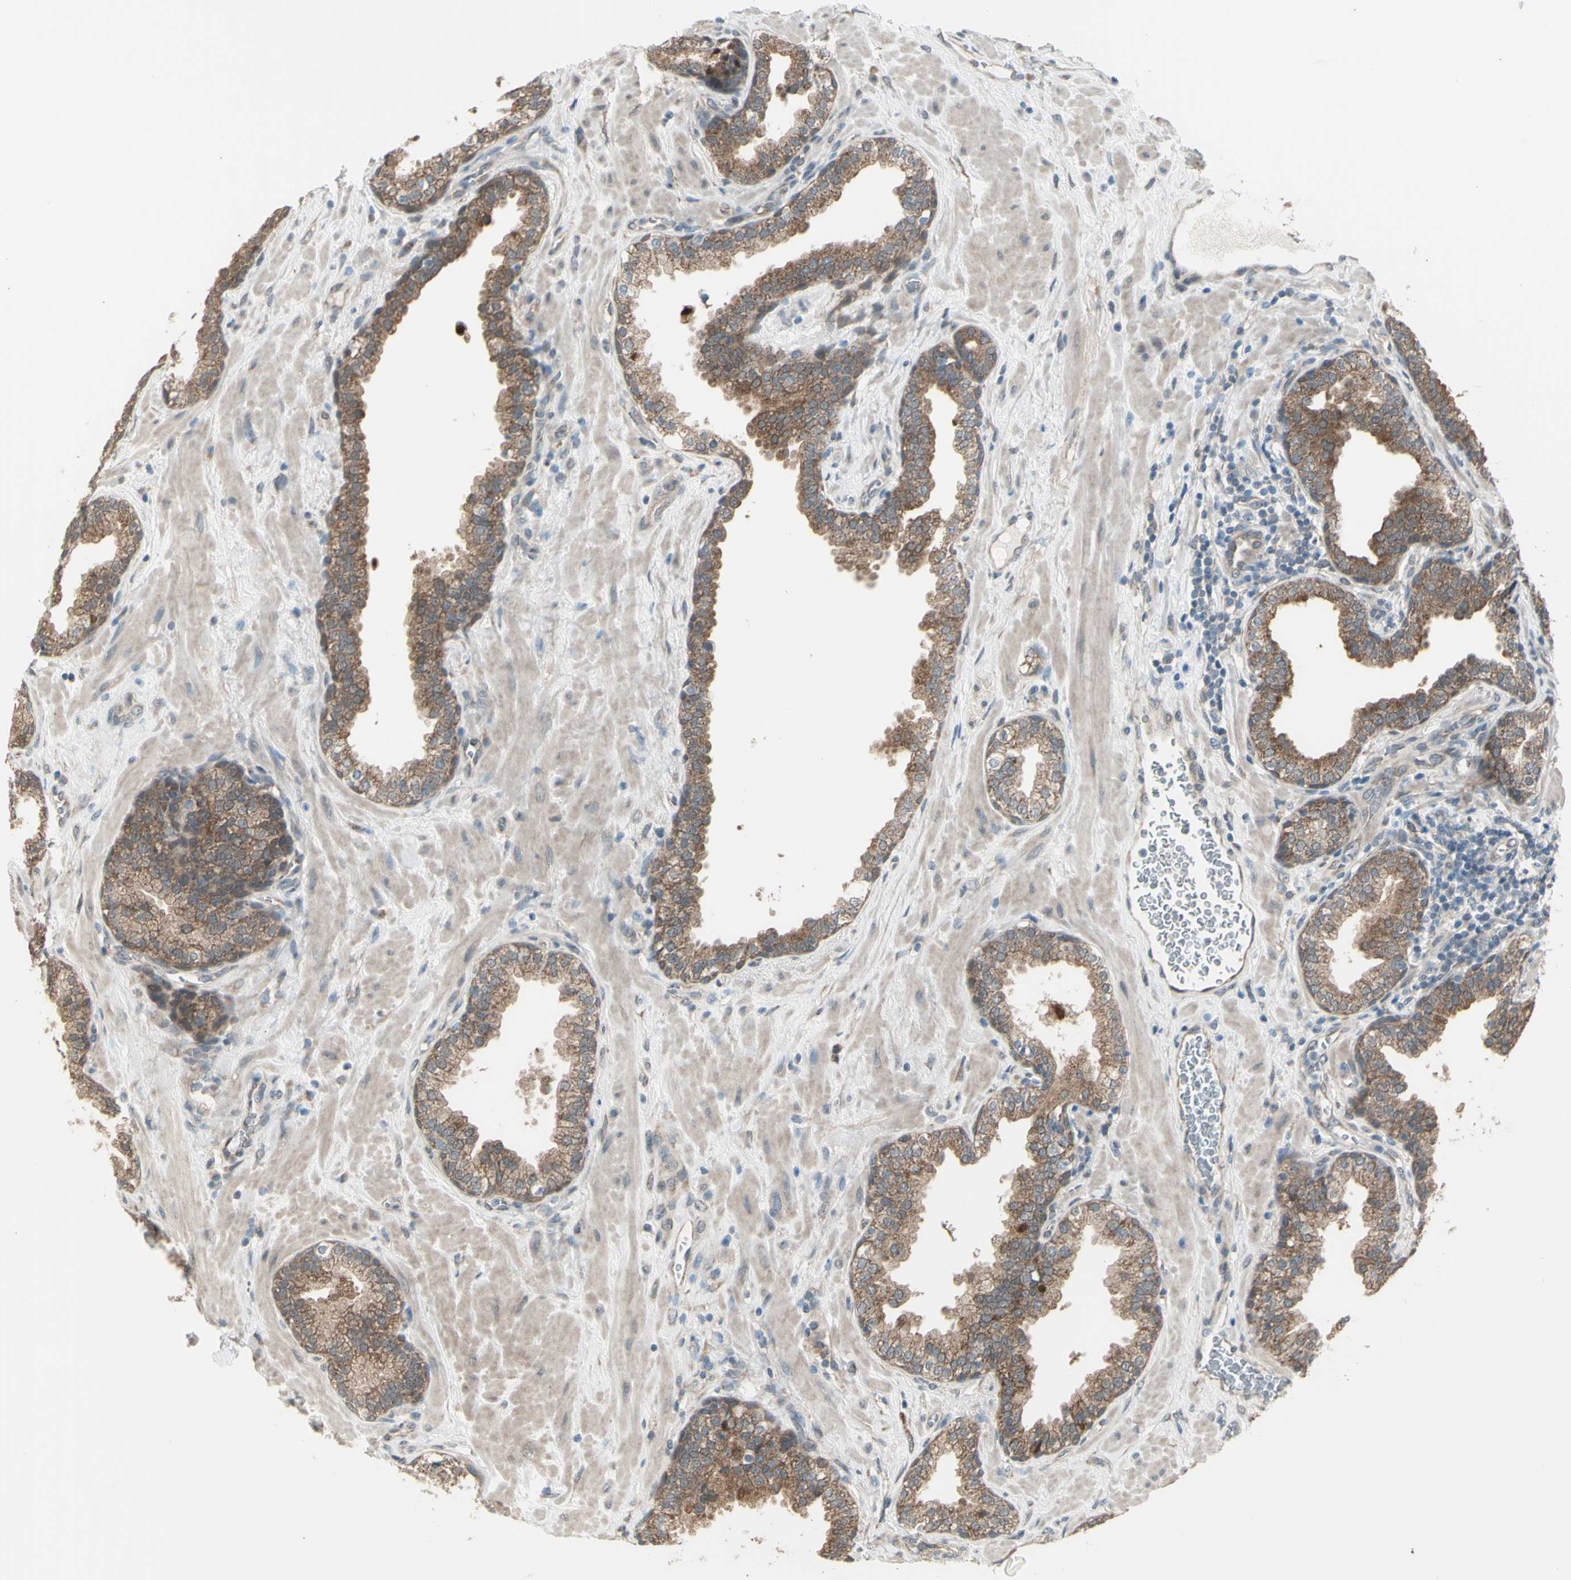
{"staining": {"intensity": "moderate", "quantity": ">75%", "location": "cytoplasmic/membranous"}, "tissue": "prostate", "cell_type": "Glandular cells", "image_type": "normal", "snomed": [{"axis": "morphology", "description": "Normal tissue, NOS"}, {"axis": "topography", "description": "Prostate"}], "caption": "Moderate cytoplasmic/membranous expression for a protein is appreciated in approximately >75% of glandular cells of unremarkable prostate using immunohistochemistry.", "gene": "NAXD", "patient": {"sex": "male", "age": 51}}